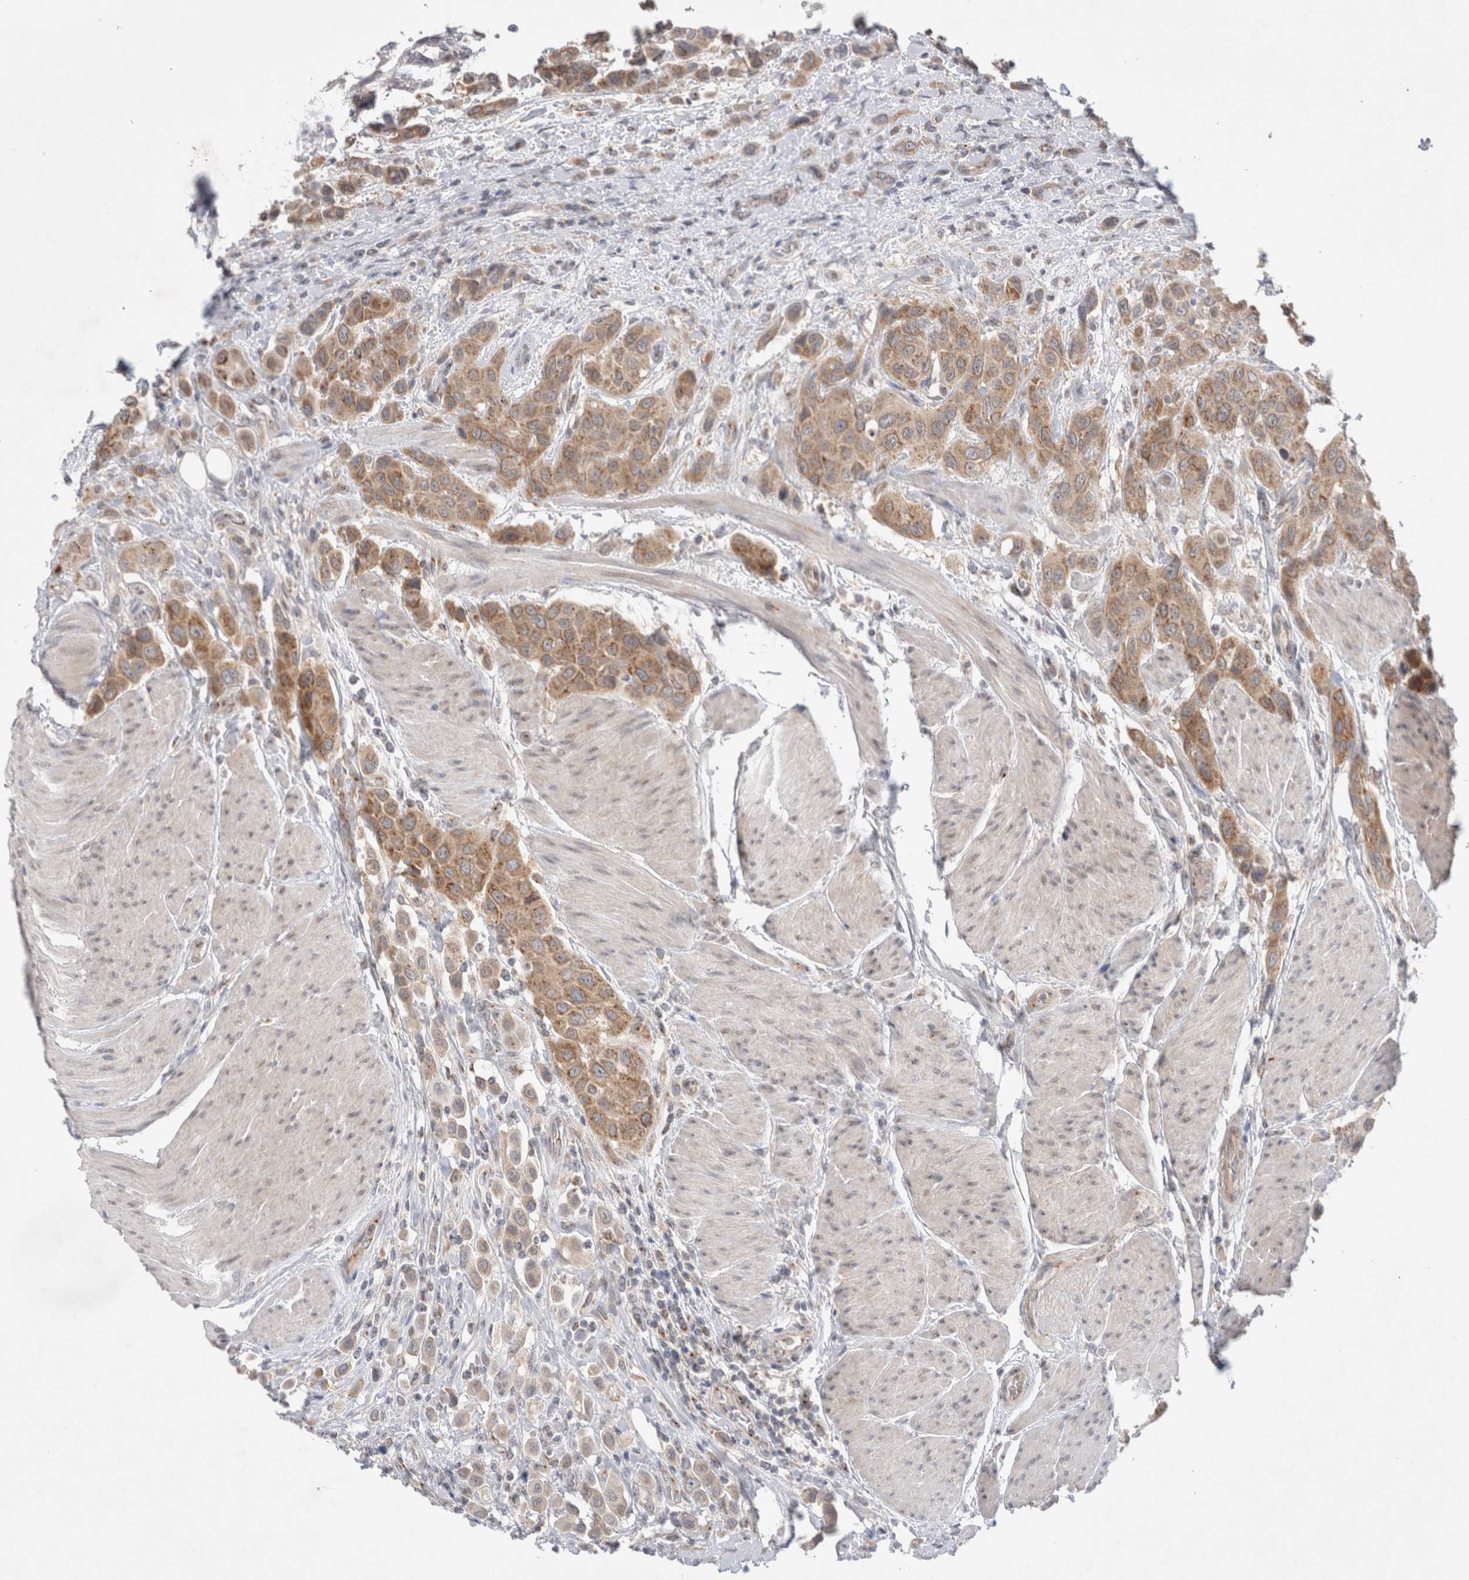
{"staining": {"intensity": "moderate", "quantity": ">75%", "location": "cytoplasmic/membranous"}, "tissue": "urothelial cancer", "cell_type": "Tumor cells", "image_type": "cancer", "snomed": [{"axis": "morphology", "description": "Urothelial carcinoma, High grade"}, {"axis": "topography", "description": "Urinary bladder"}], "caption": "Immunohistochemical staining of human urothelial cancer reveals medium levels of moderate cytoplasmic/membranous expression in about >75% of tumor cells.", "gene": "BICD2", "patient": {"sex": "male", "age": 50}}